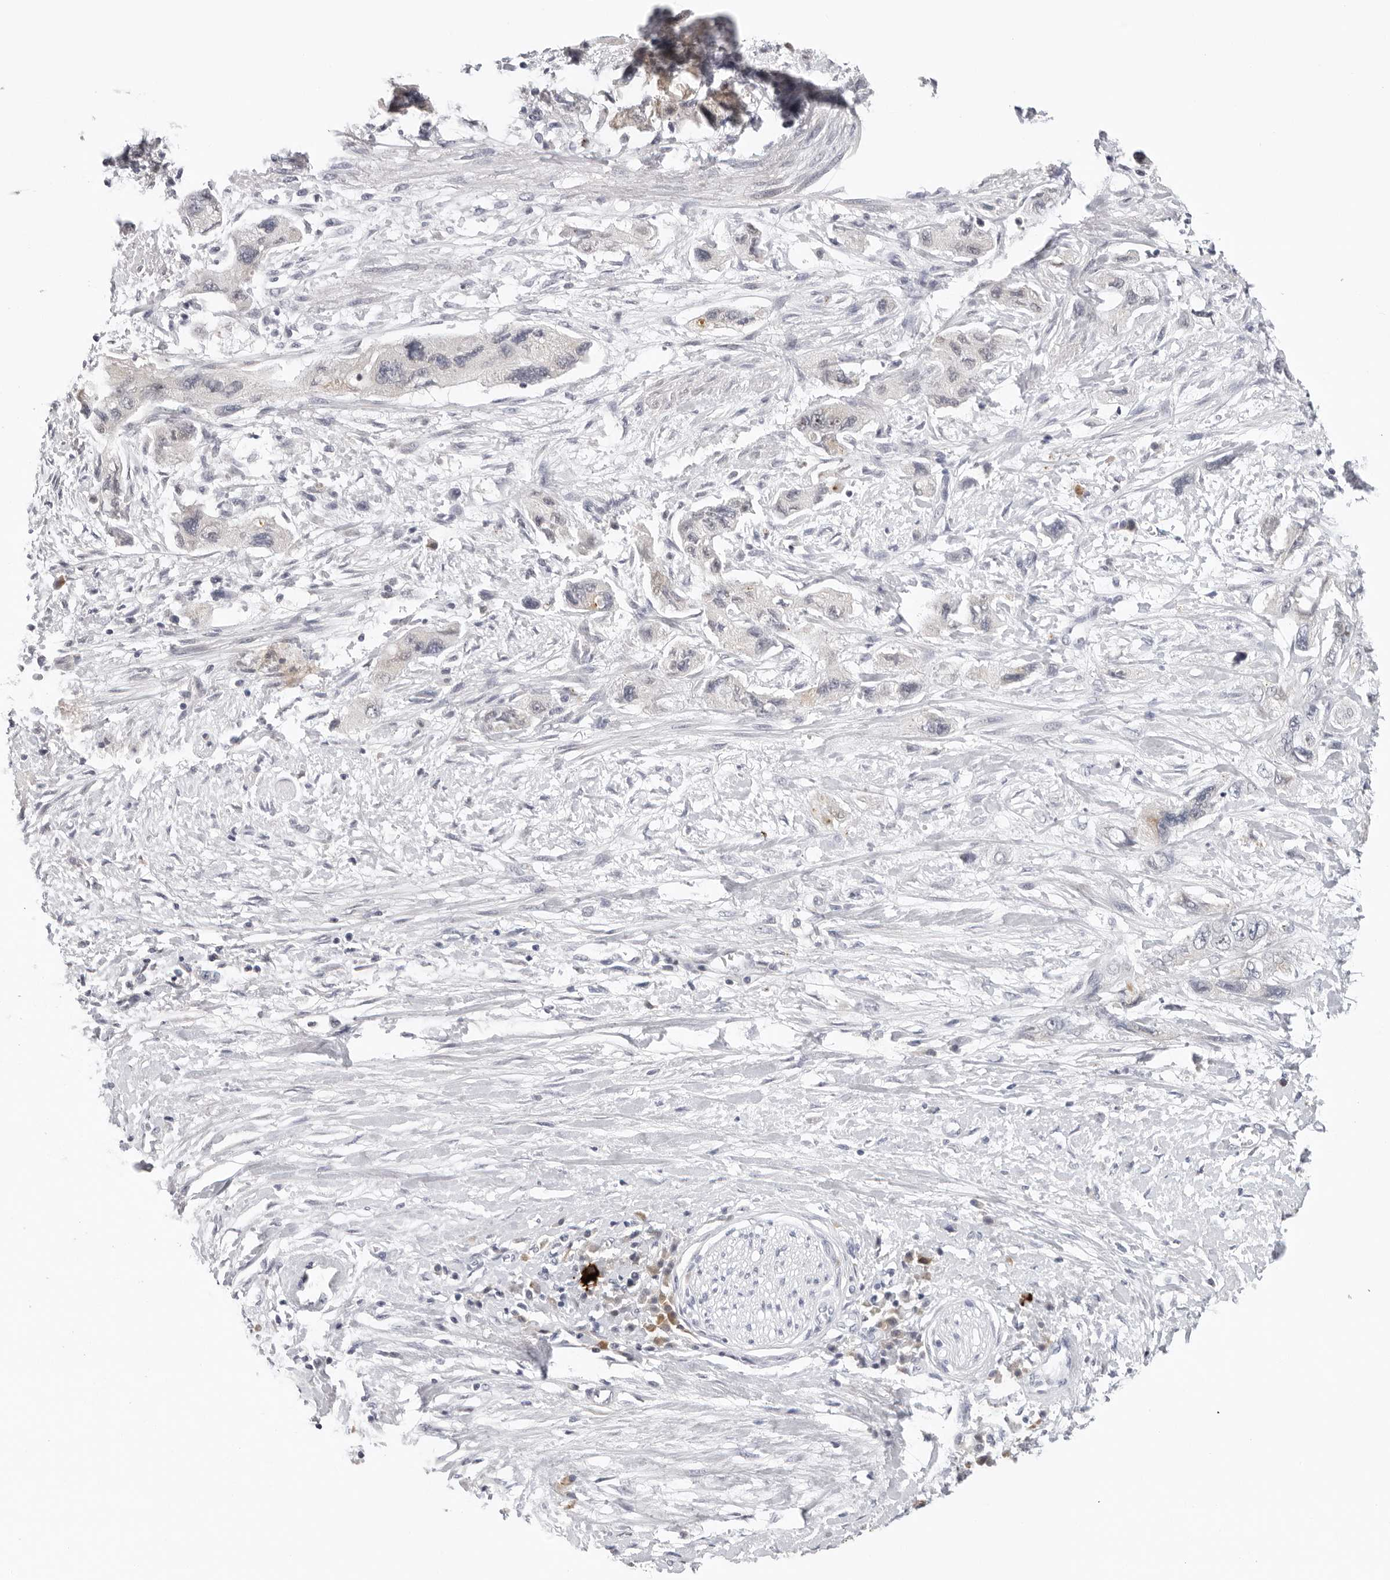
{"staining": {"intensity": "negative", "quantity": "none", "location": "none"}, "tissue": "pancreatic cancer", "cell_type": "Tumor cells", "image_type": "cancer", "snomed": [{"axis": "morphology", "description": "Adenocarcinoma, NOS"}, {"axis": "topography", "description": "Pancreas"}], "caption": "The IHC micrograph has no significant positivity in tumor cells of pancreatic cancer tissue.", "gene": "ZNF502", "patient": {"sex": "female", "age": 73}}